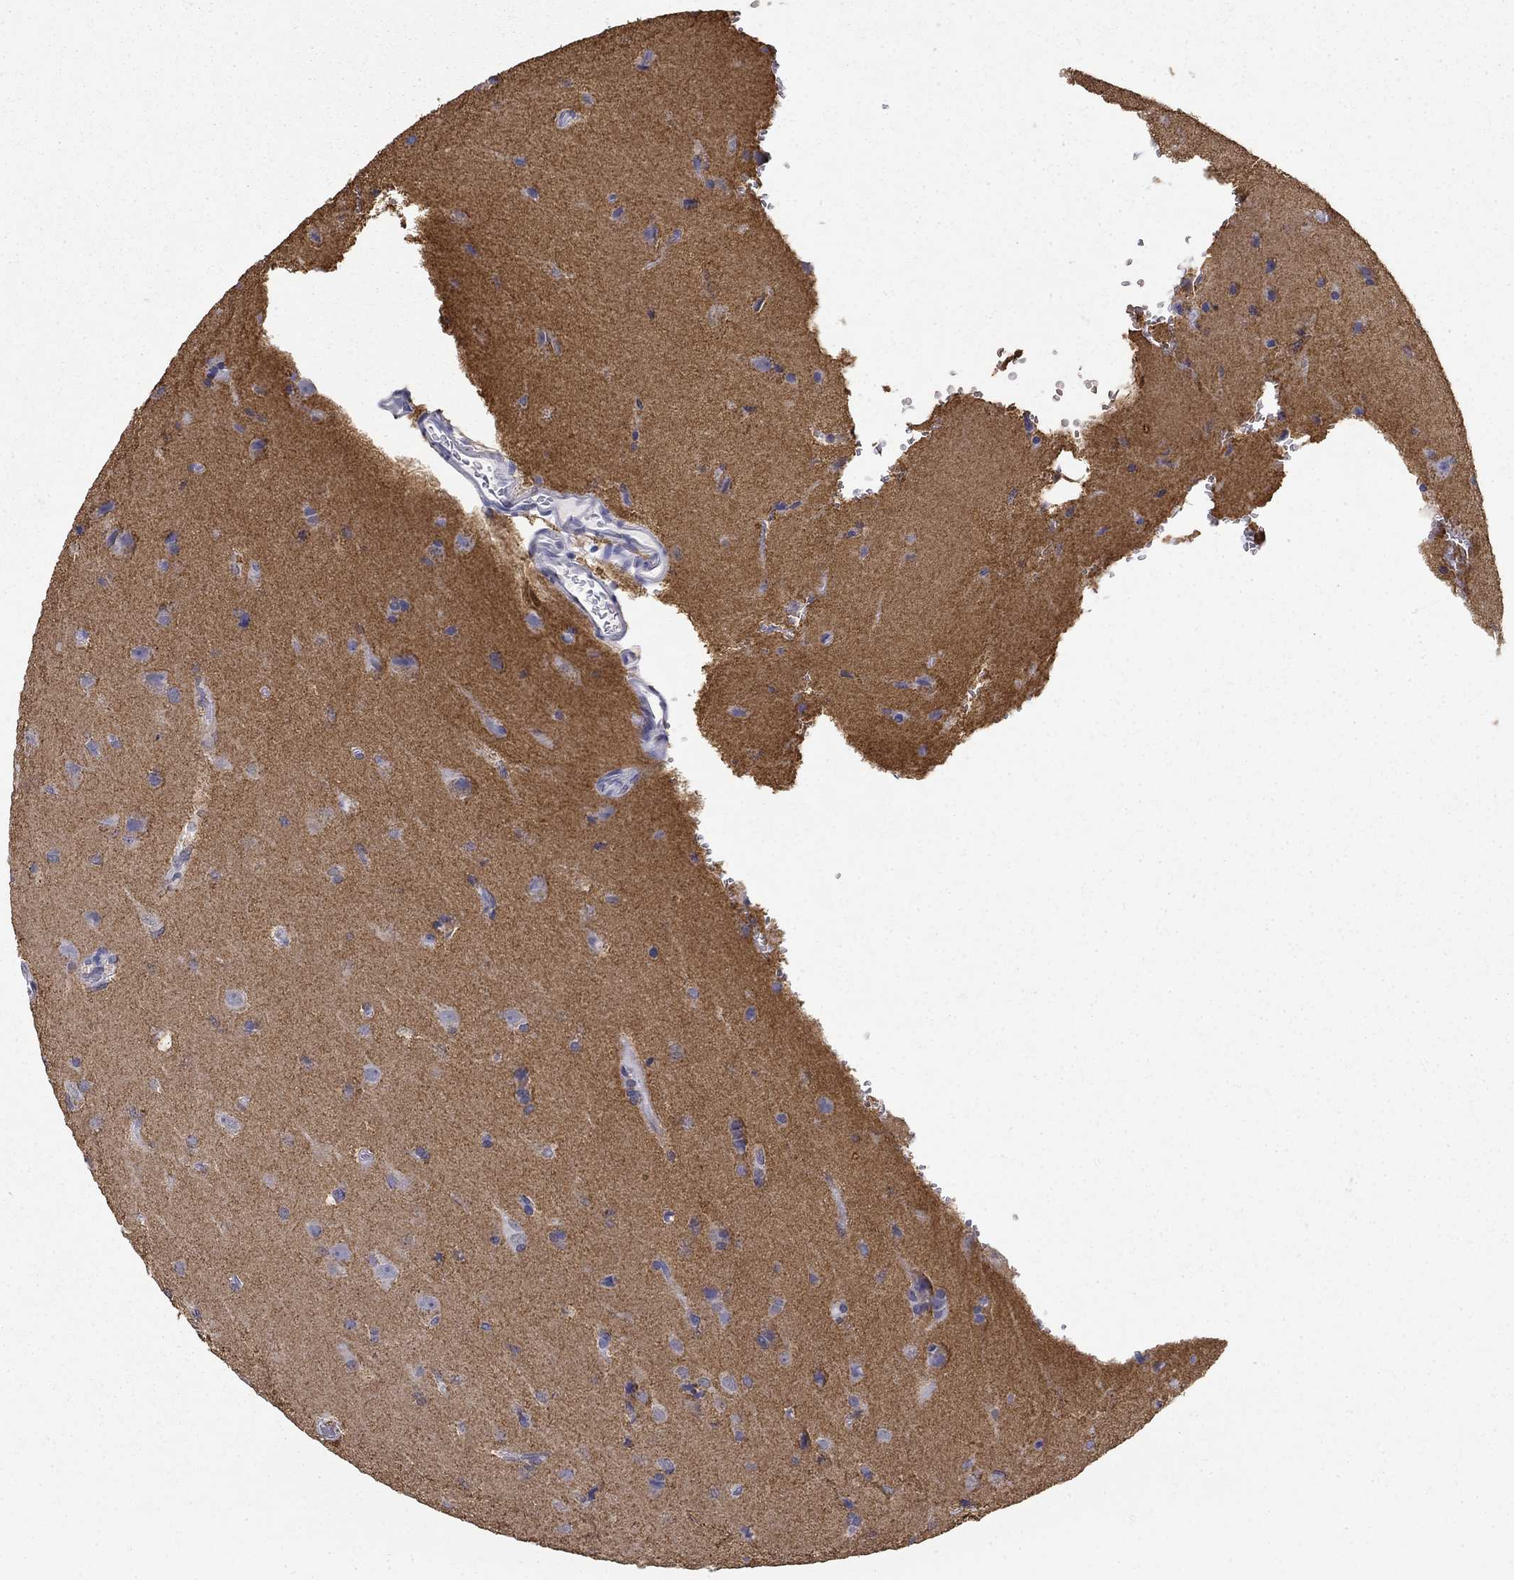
{"staining": {"intensity": "negative", "quantity": "none", "location": "none"}, "tissue": "glioma", "cell_type": "Tumor cells", "image_type": "cancer", "snomed": [{"axis": "morphology", "description": "Glioma, malignant, Low grade"}, {"axis": "topography", "description": "Brain"}], "caption": "Immunohistochemistry (IHC) histopathology image of neoplastic tissue: human glioma stained with DAB (3,3'-diaminobenzidine) shows no significant protein expression in tumor cells.", "gene": "IGSF8", "patient": {"sex": "male", "age": 58}}